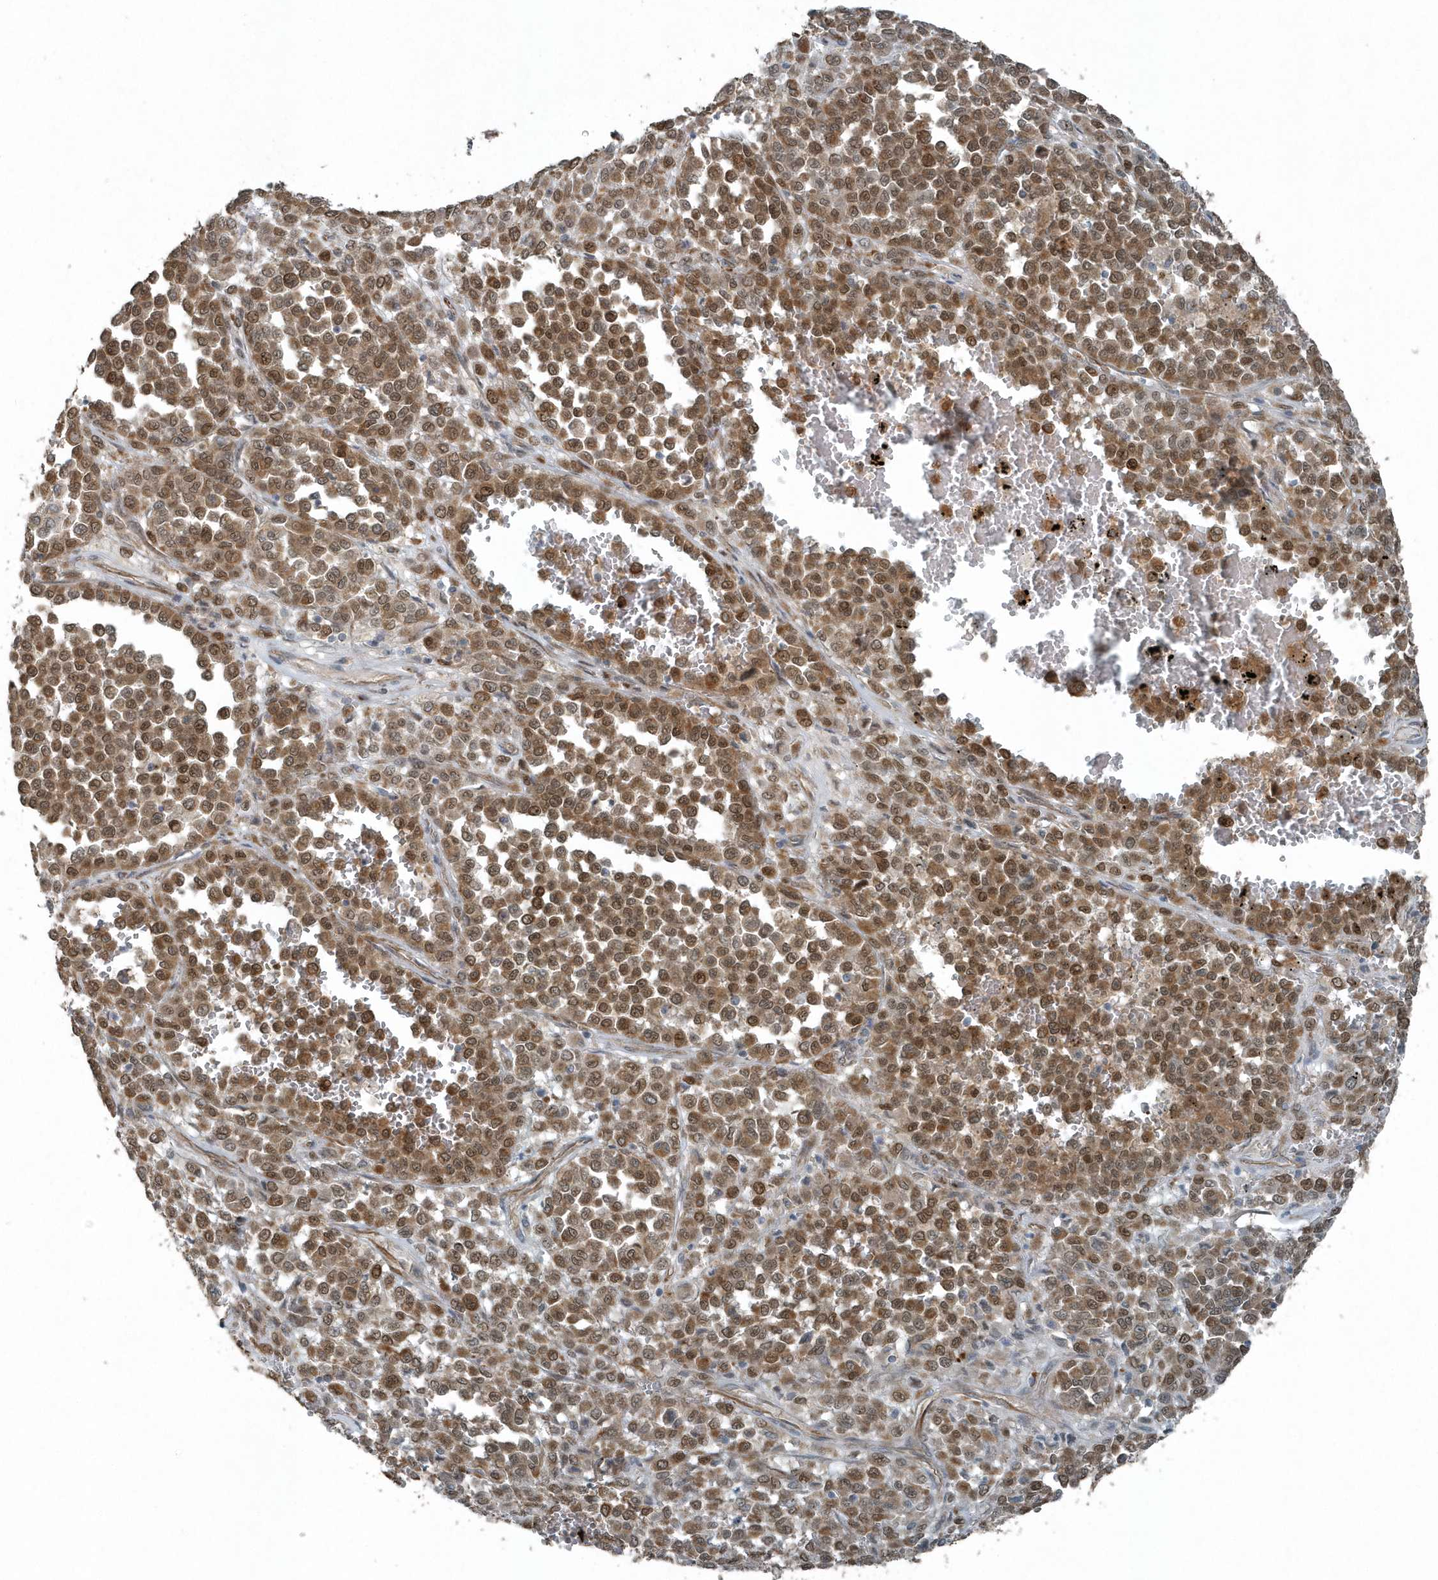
{"staining": {"intensity": "moderate", "quantity": ">75%", "location": "cytoplasmic/membranous,nuclear"}, "tissue": "melanoma", "cell_type": "Tumor cells", "image_type": "cancer", "snomed": [{"axis": "morphology", "description": "Malignant melanoma, Metastatic site"}, {"axis": "topography", "description": "Pancreas"}], "caption": "Human malignant melanoma (metastatic site) stained with a protein marker demonstrates moderate staining in tumor cells.", "gene": "GCC2", "patient": {"sex": "female", "age": 30}}